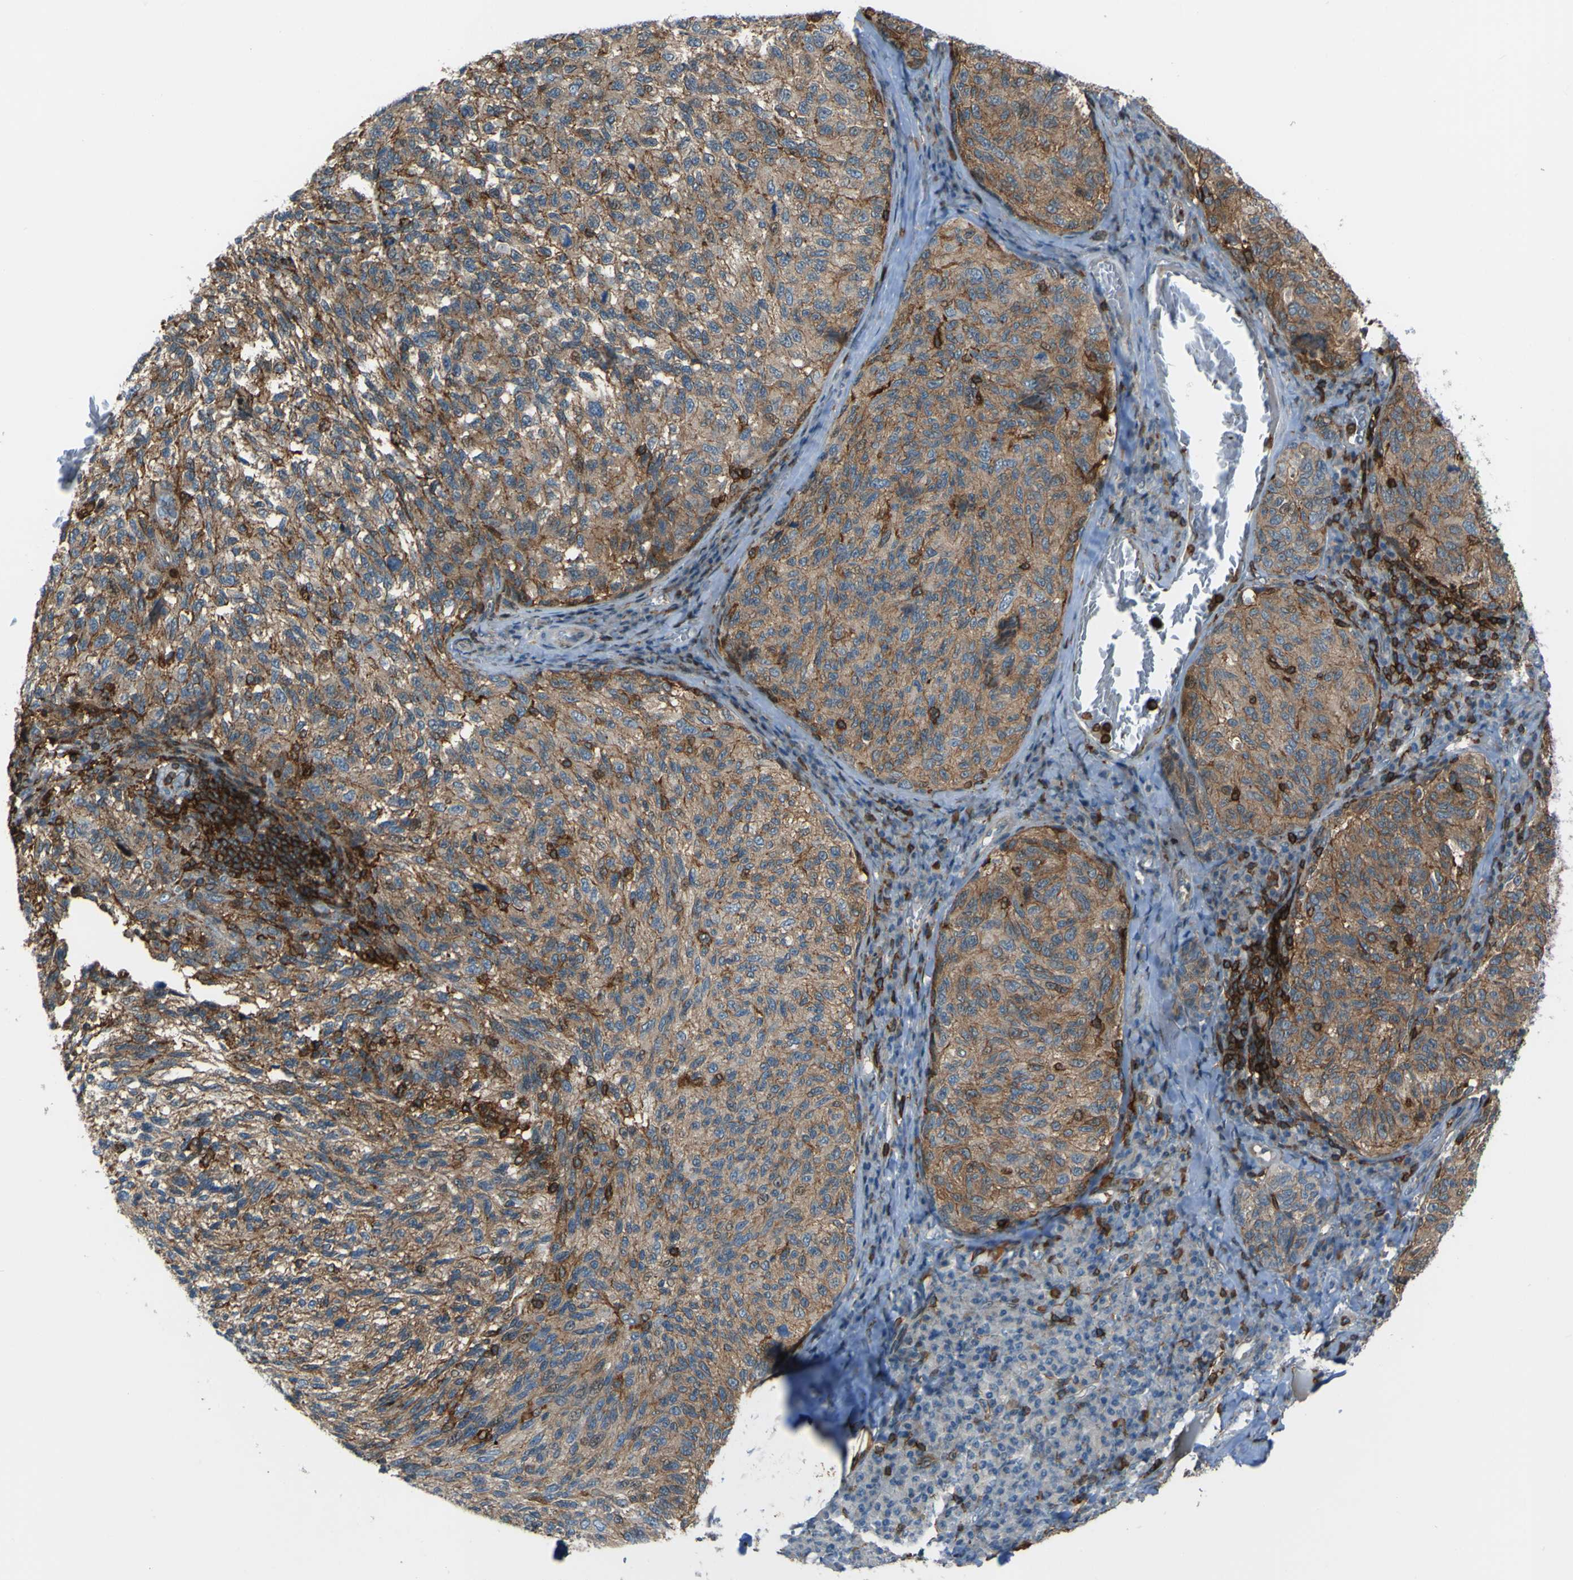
{"staining": {"intensity": "weak", "quantity": ">75%", "location": "cytoplasmic/membranous"}, "tissue": "melanoma", "cell_type": "Tumor cells", "image_type": "cancer", "snomed": [{"axis": "morphology", "description": "Malignant melanoma, NOS"}, {"axis": "topography", "description": "Skin"}], "caption": "DAB immunohistochemical staining of malignant melanoma displays weak cytoplasmic/membranous protein staining in approximately >75% of tumor cells. (DAB IHC, brown staining for protein, blue staining for nuclei).", "gene": "PCDHB5", "patient": {"sex": "female", "age": 73}}